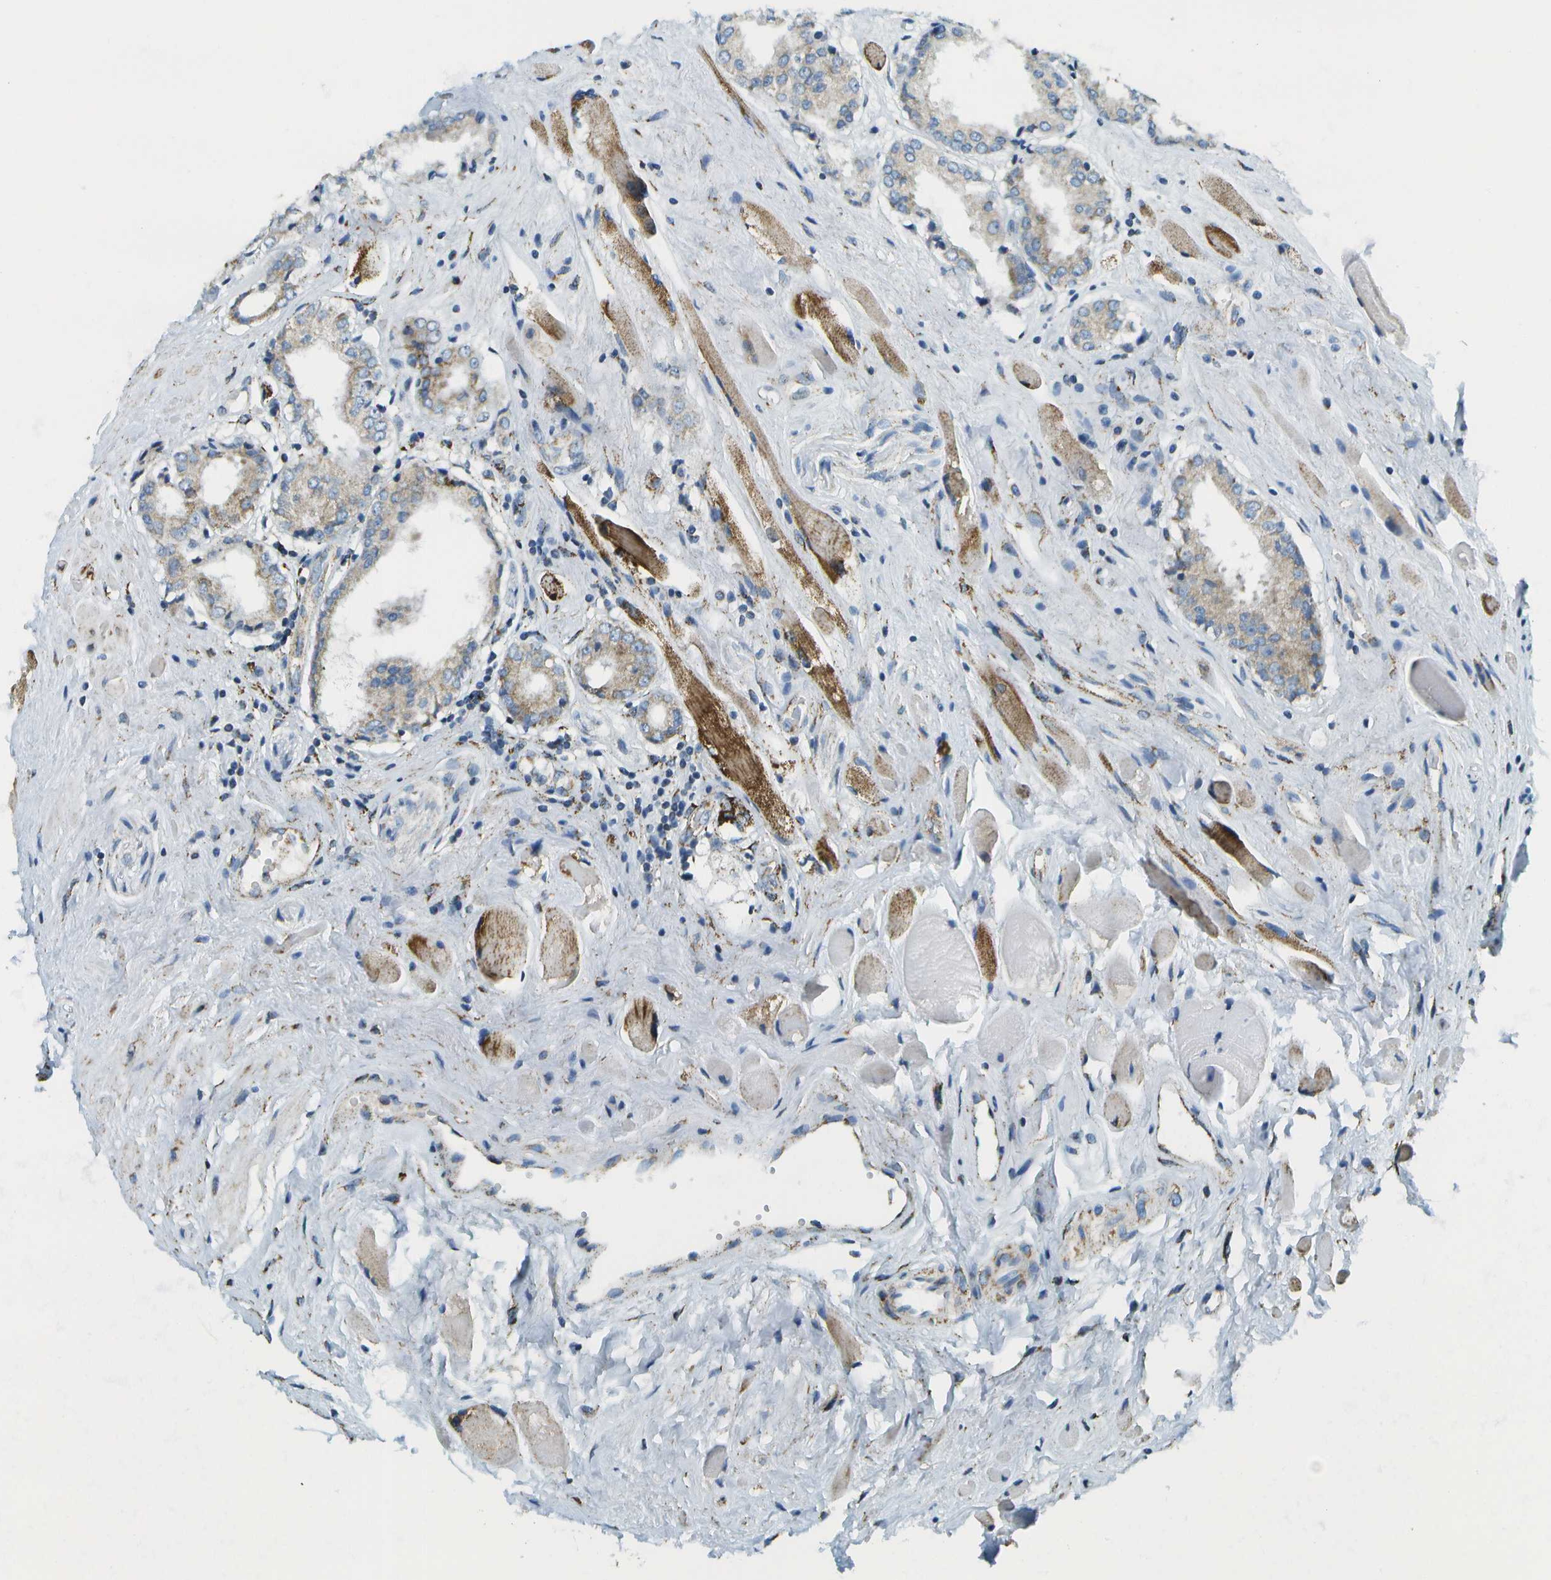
{"staining": {"intensity": "moderate", "quantity": "<25%", "location": "cytoplasmic/membranous"}, "tissue": "prostate cancer", "cell_type": "Tumor cells", "image_type": "cancer", "snomed": [{"axis": "morphology", "description": "Adenocarcinoma, Low grade"}, {"axis": "topography", "description": "Prostate"}], "caption": "Human low-grade adenocarcinoma (prostate) stained with a brown dye displays moderate cytoplasmic/membranous positive staining in approximately <25% of tumor cells.", "gene": "HLCS", "patient": {"sex": "male", "age": 57}}